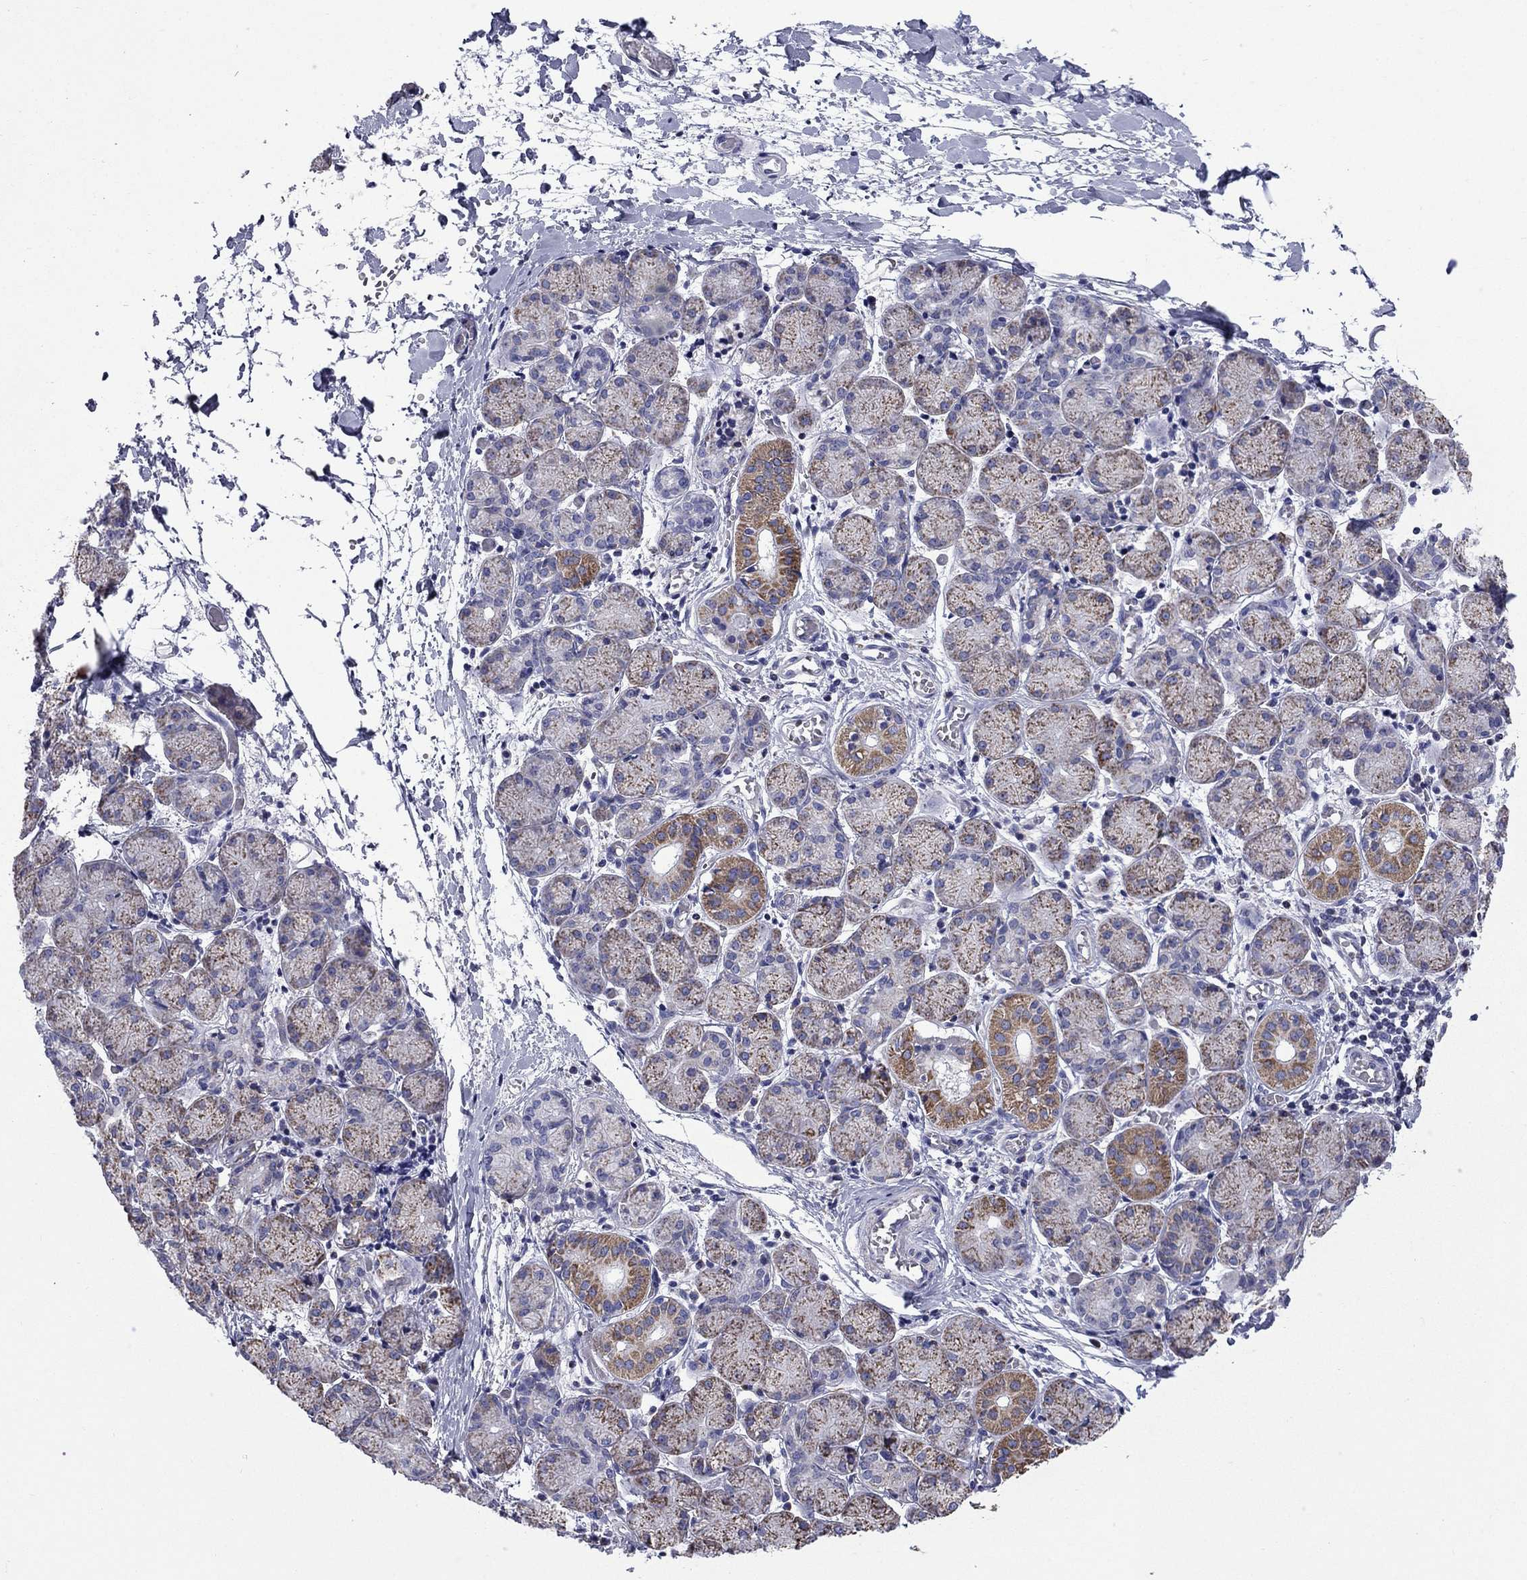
{"staining": {"intensity": "strong", "quantity": "<25%", "location": "cytoplasmic/membranous"}, "tissue": "salivary gland", "cell_type": "Glandular cells", "image_type": "normal", "snomed": [{"axis": "morphology", "description": "Normal tissue, NOS"}, {"axis": "topography", "description": "Salivary gland"}, {"axis": "topography", "description": "Peripheral nerve tissue"}], "caption": "IHC photomicrograph of unremarkable salivary gland: human salivary gland stained using immunohistochemistry reveals medium levels of strong protein expression localized specifically in the cytoplasmic/membranous of glandular cells, appearing as a cytoplasmic/membranous brown color.", "gene": "ACADSB", "patient": {"sex": "female", "age": 24}}